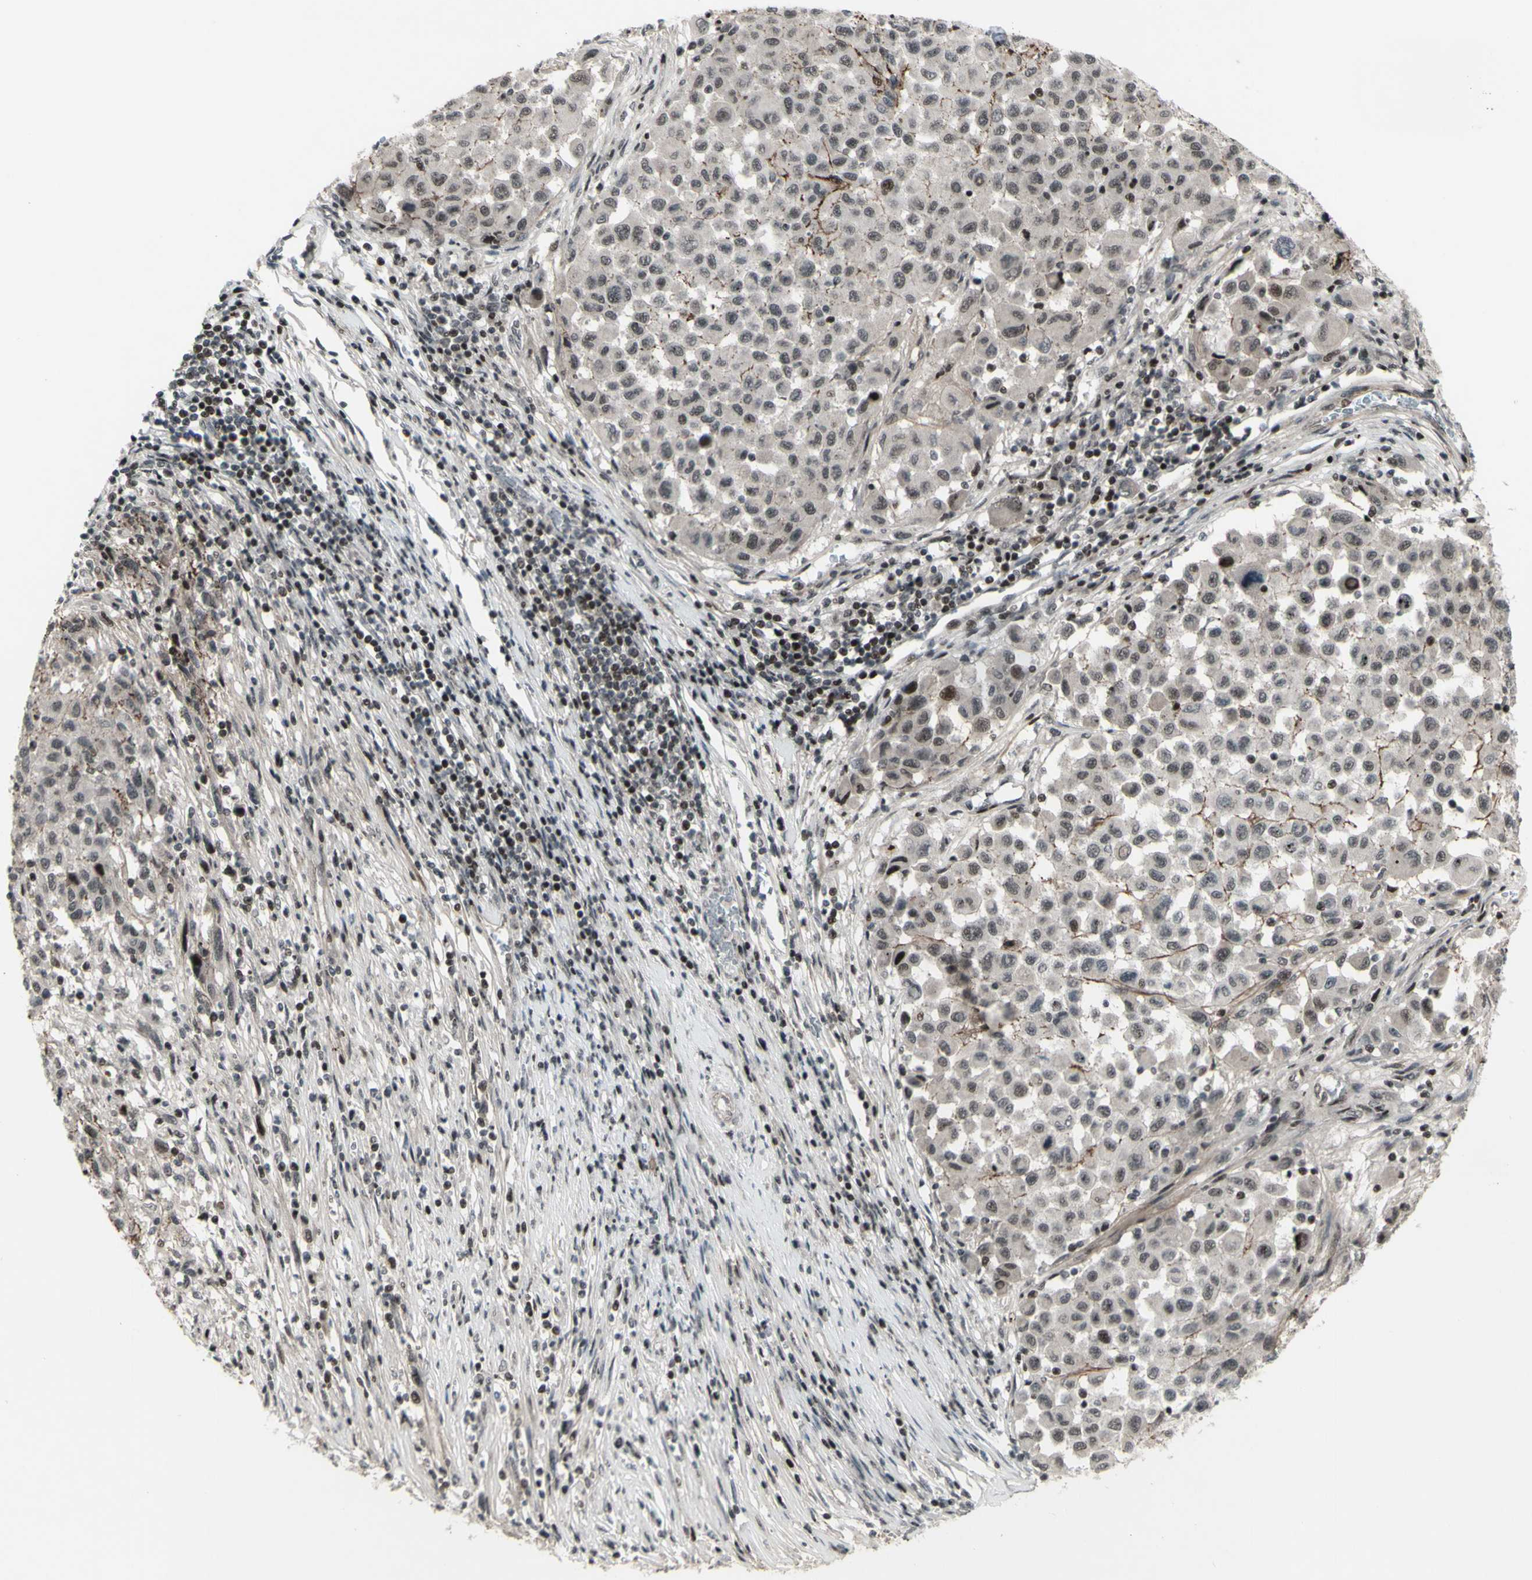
{"staining": {"intensity": "negative", "quantity": "none", "location": "none"}, "tissue": "melanoma", "cell_type": "Tumor cells", "image_type": "cancer", "snomed": [{"axis": "morphology", "description": "Malignant melanoma, Metastatic site"}, {"axis": "topography", "description": "Lymph node"}], "caption": "A micrograph of melanoma stained for a protein reveals no brown staining in tumor cells. Nuclei are stained in blue.", "gene": "SUPT6H", "patient": {"sex": "male", "age": 61}}